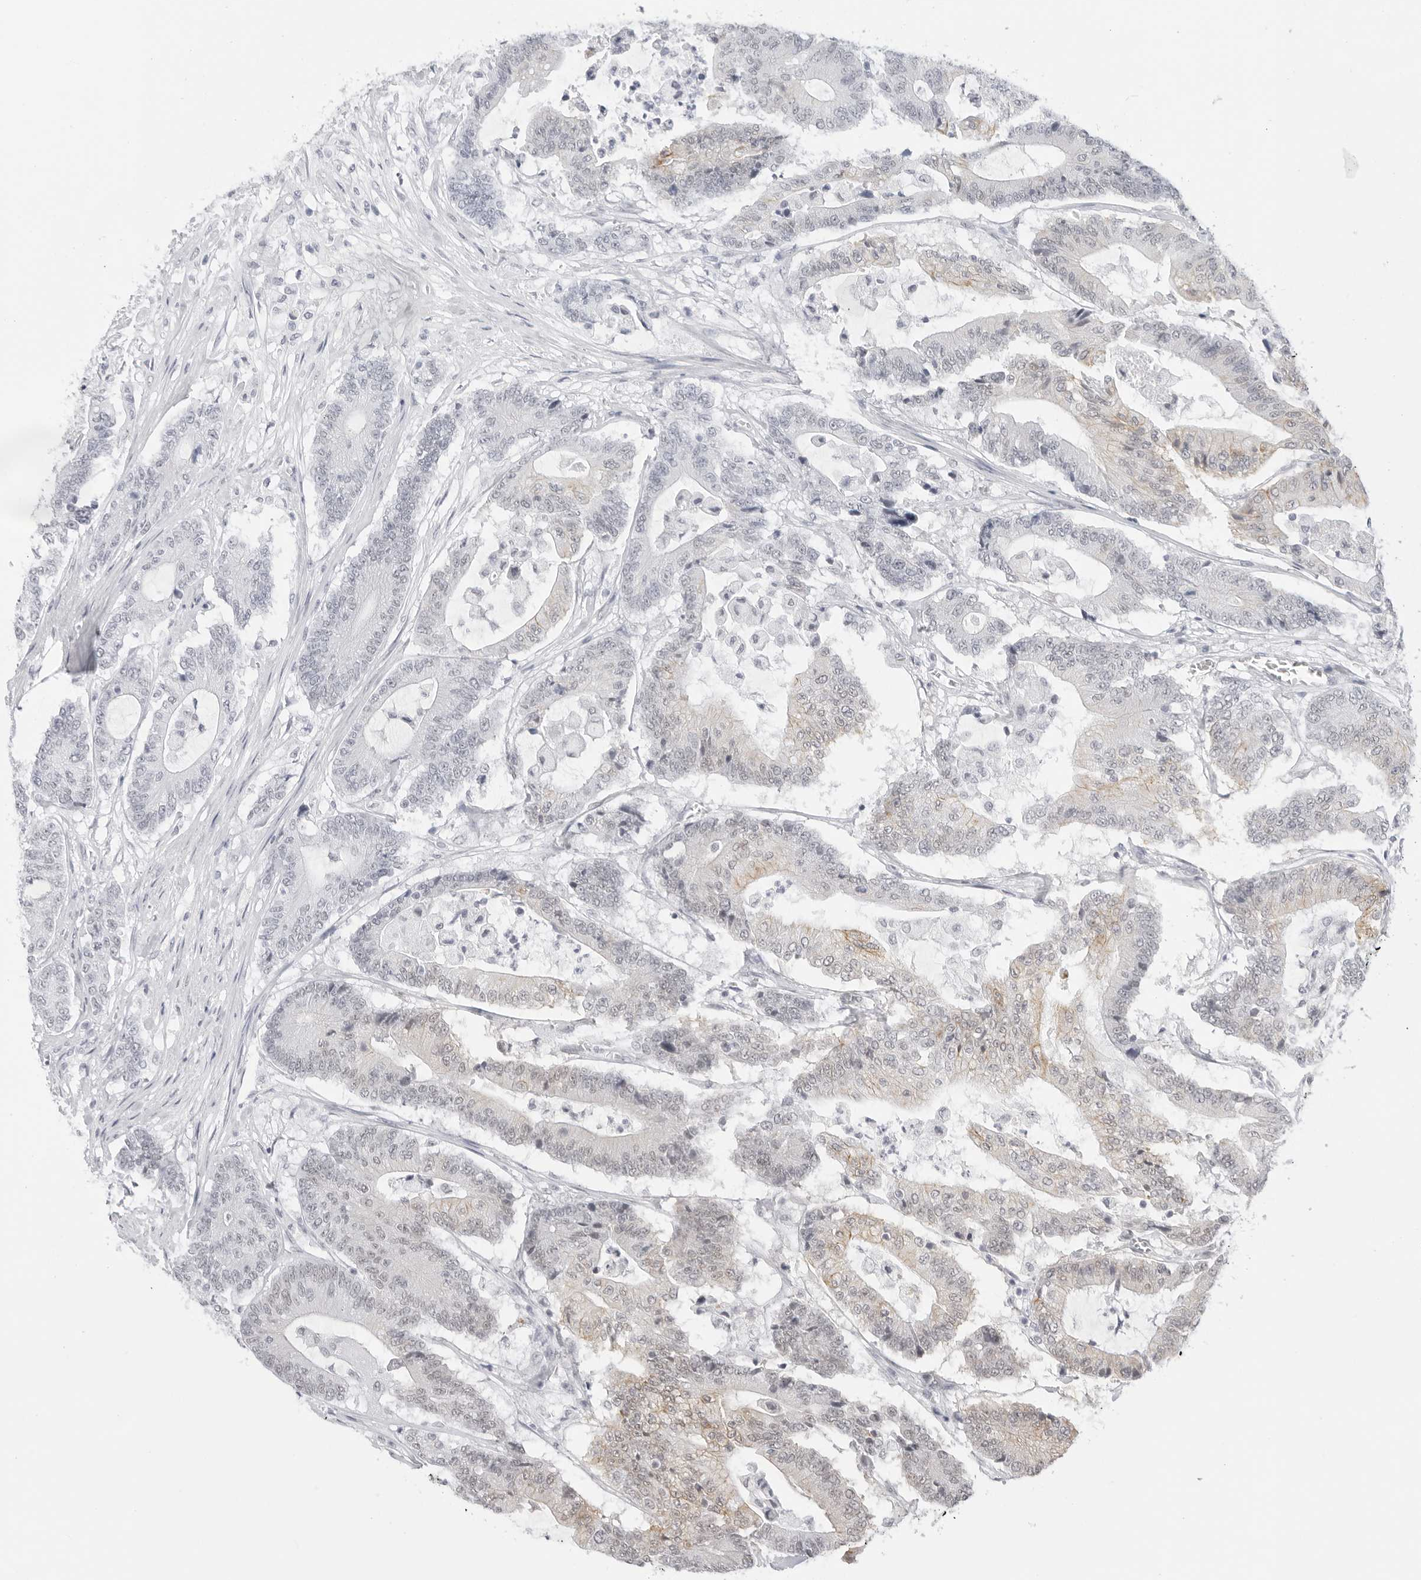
{"staining": {"intensity": "weak", "quantity": "<25%", "location": "cytoplasmic/membranous"}, "tissue": "colorectal cancer", "cell_type": "Tumor cells", "image_type": "cancer", "snomed": [{"axis": "morphology", "description": "Adenocarcinoma, NOS"}, {"axis": "topography", "description": "Colon"}], "caption": "DAB immunohistochemical staining of adenocarcinoma (colorectal) displays no significant expression in tumor cells. The staining is performed using DAB brown chromogen with nuclei counter-stained in using hematoxylin.", "gene": "TCIM", "patient": {"sex": "female", "age": 84}}